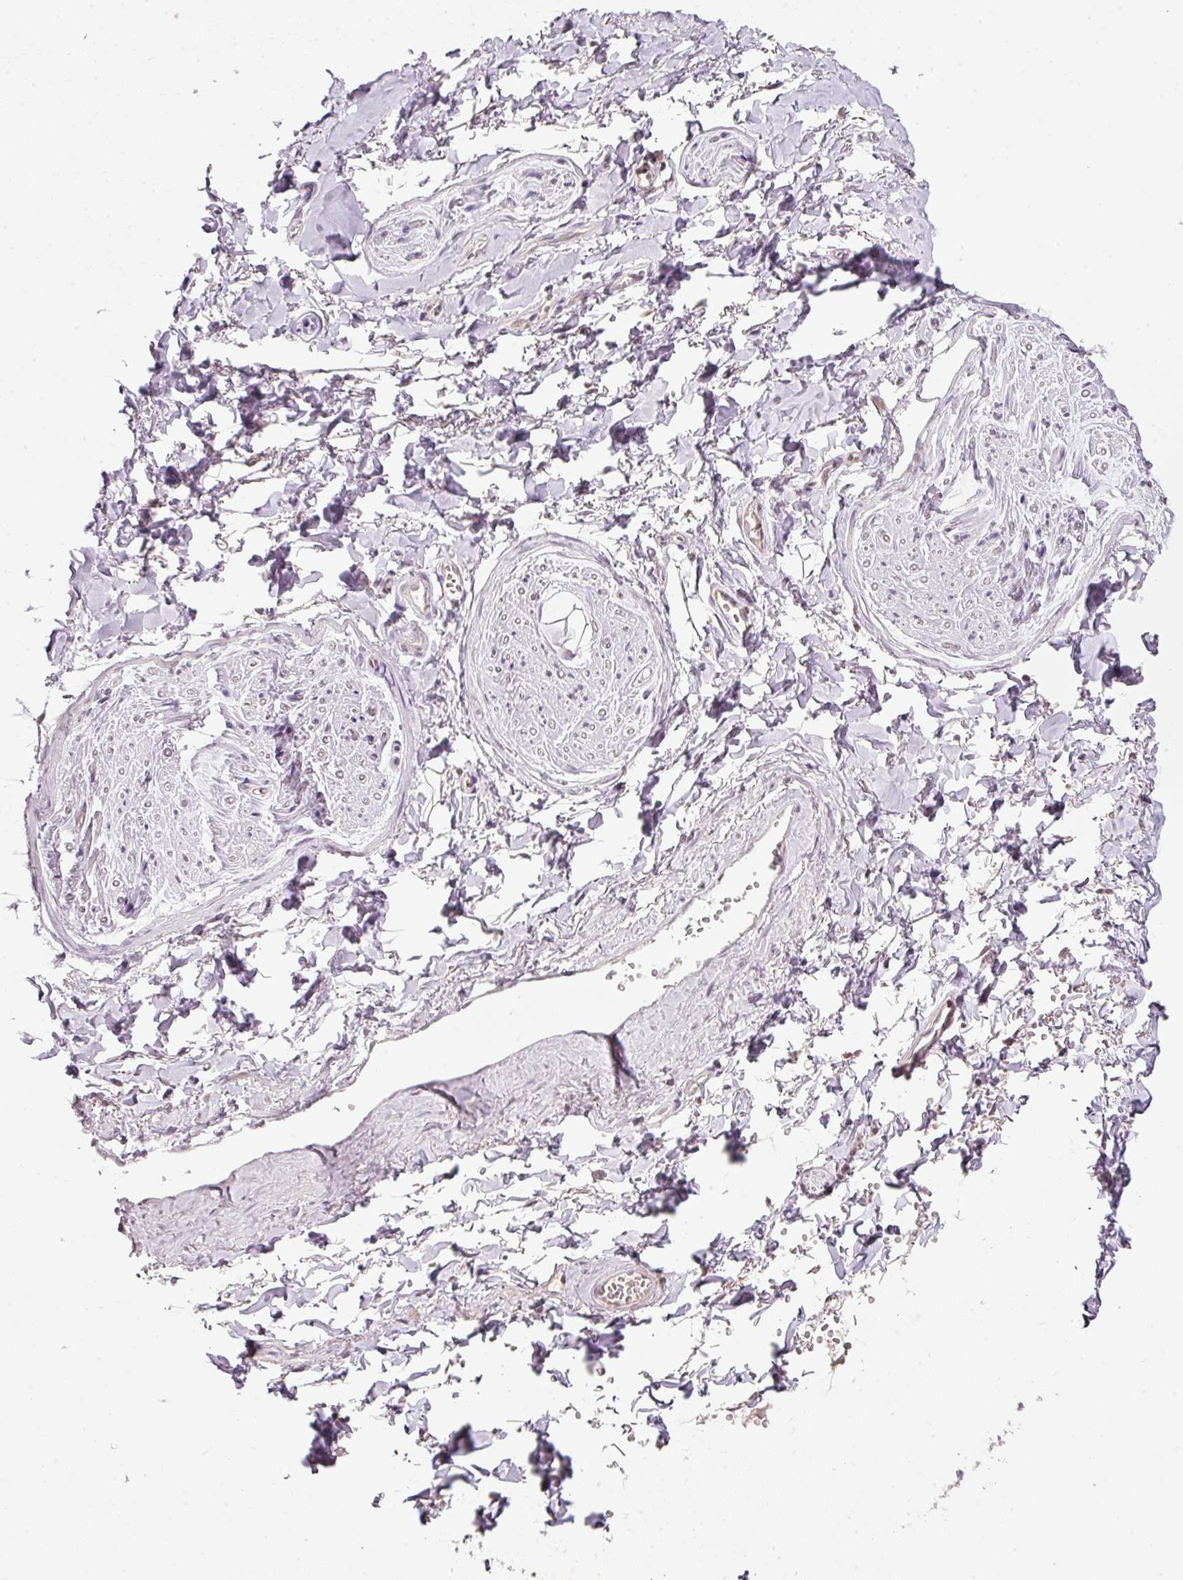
{"staining": {"intensity": "negative", "quantity": "none", "location": "none"}, "tissue": "adipose tissue", "cell_type": "Adipocytes", "image_type": "normal", "snomed": [{"axis": "morphology", "description": "Normal tissue, NOS"}, {"axis": "topography", "description": "Vulva"}, {"axis": "topography", "description": "Vagina"}, {"axis": "topography", "description": "Peripheral nerve tissue"}], "caption": "Normal adipose tissue was stained to show a protein in brown. There is no significant expression in adipocytes. (DAB (3,3'-diaminobenzidine) immunohistochemistry (IHC) with hematoxylin counter stain).", "gene": "FSTL3", "patient": {"sex": "female", "age": 66}}